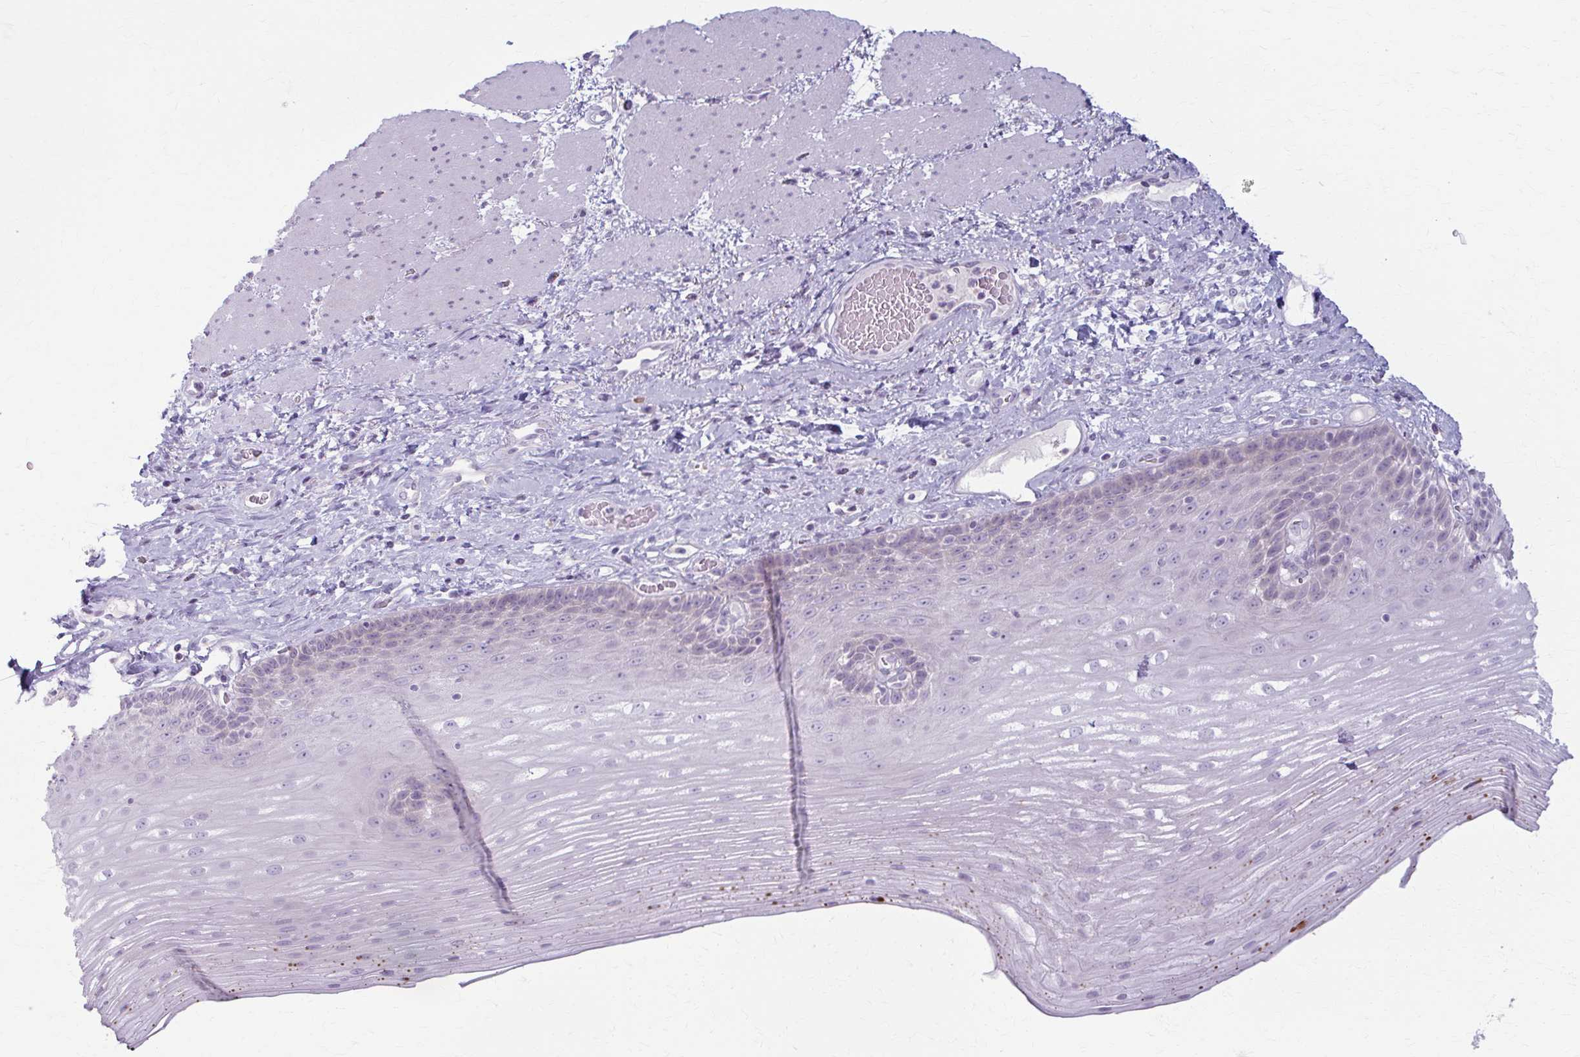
{"staining": {"intensity": "negative", "quantity": "none", "location": "none"}, "tissue": "esophagus", "cell_type": "Squamous epithelial cells", "image_type": "normal", "snomed": [{"axis": "morphology", "description": "Normal tissue, NOS"}, {"axis": "topography", "description": "Esophagus"}], "caption": "Immunohistochemistry (IHC) photomicrograph of unremarkable esophagus: human esophagus stained with DAB (3,3'-diaminobenzidine) displays no significant protein expression in squamous epithelial cells.", "gene": "LDLRAP1", "patient": {"sex": "male", "age": 62}}